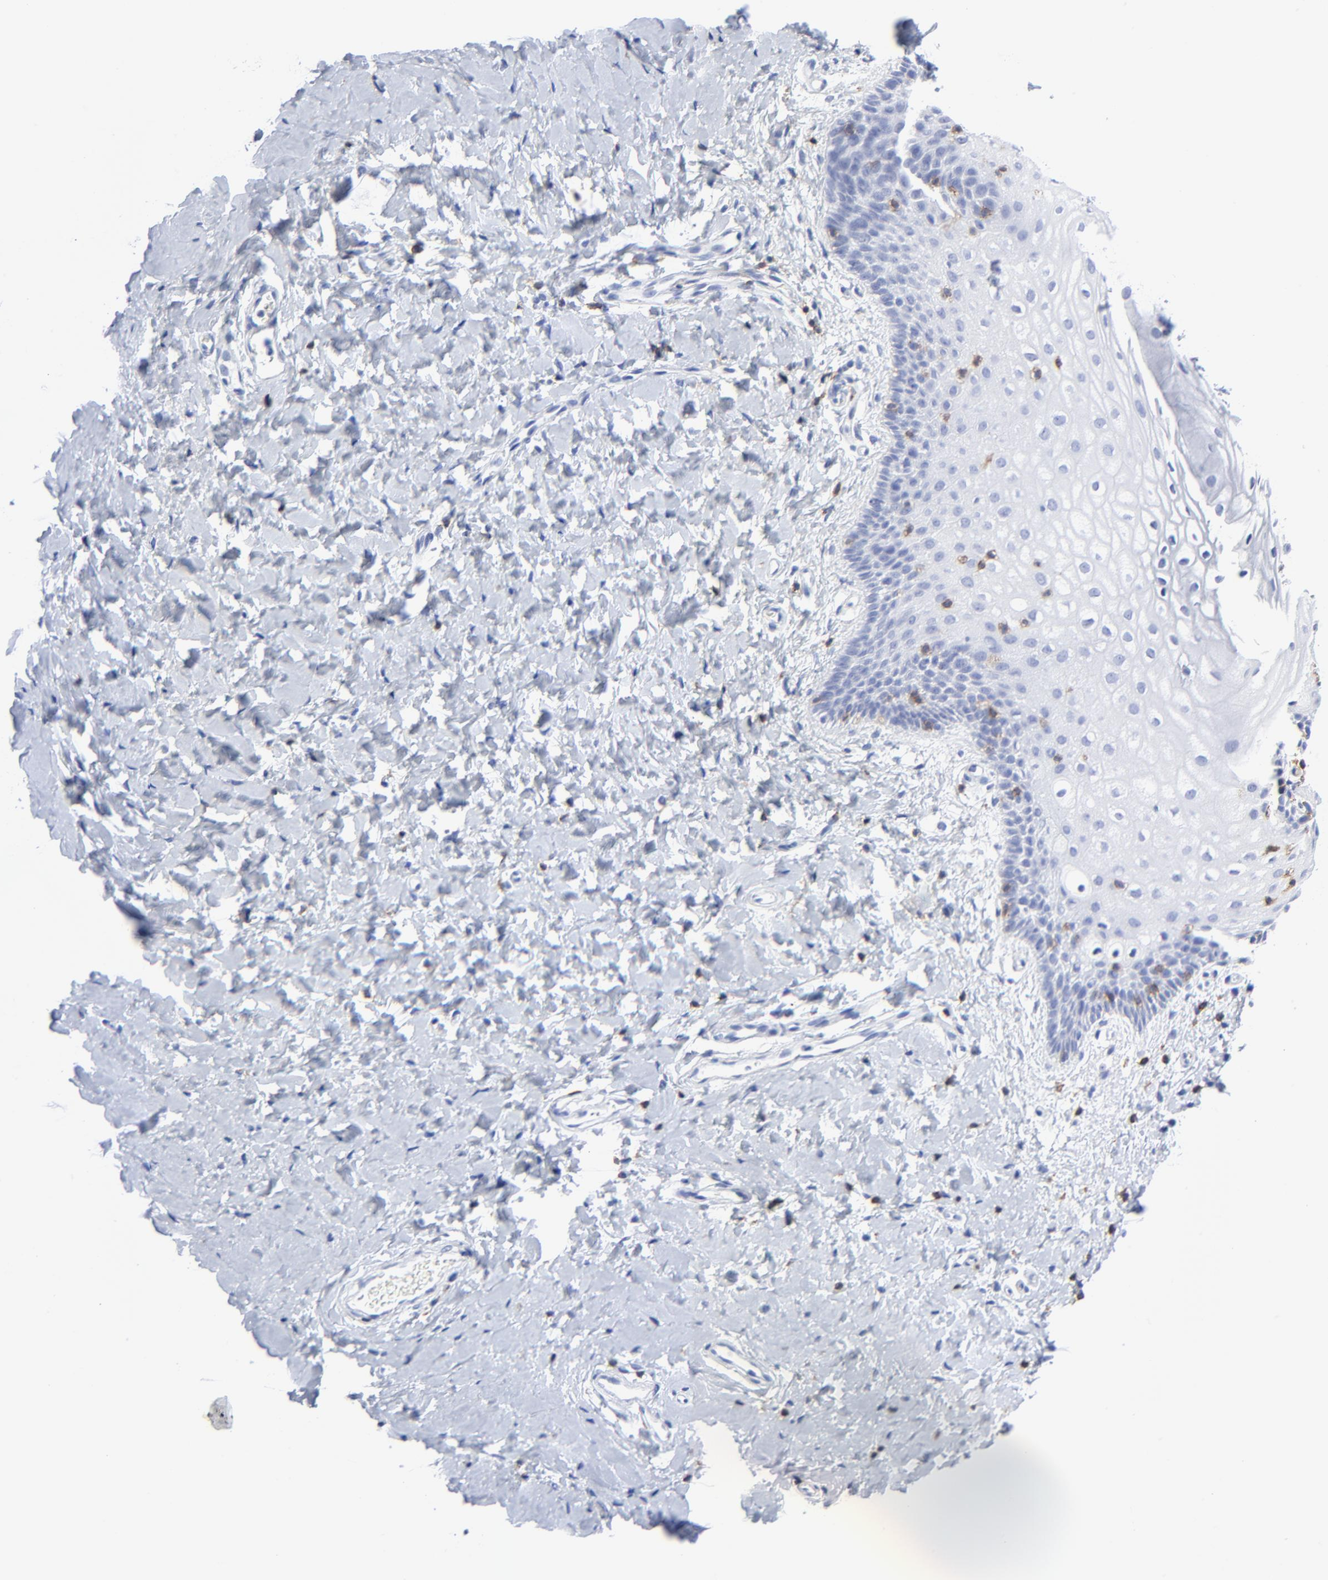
{"staining": {"intensity": "negative", "quantity": "none", "location": "none"}, "tissue": "vagina", "cell_type": "Squamous epithelial cells", "image_type": "normal", "snomed": [{"axis": "morphology", "description": "Normal tissue, NOS"}, {"axis": "topography", "description": "Vagina"}], "caption": "Normal vagina was stained to show a protein in brown. There is no significant staining in squamous epithelial cells.", "gene": "LCK", "patient": {"sex": "female", "age": 55}}